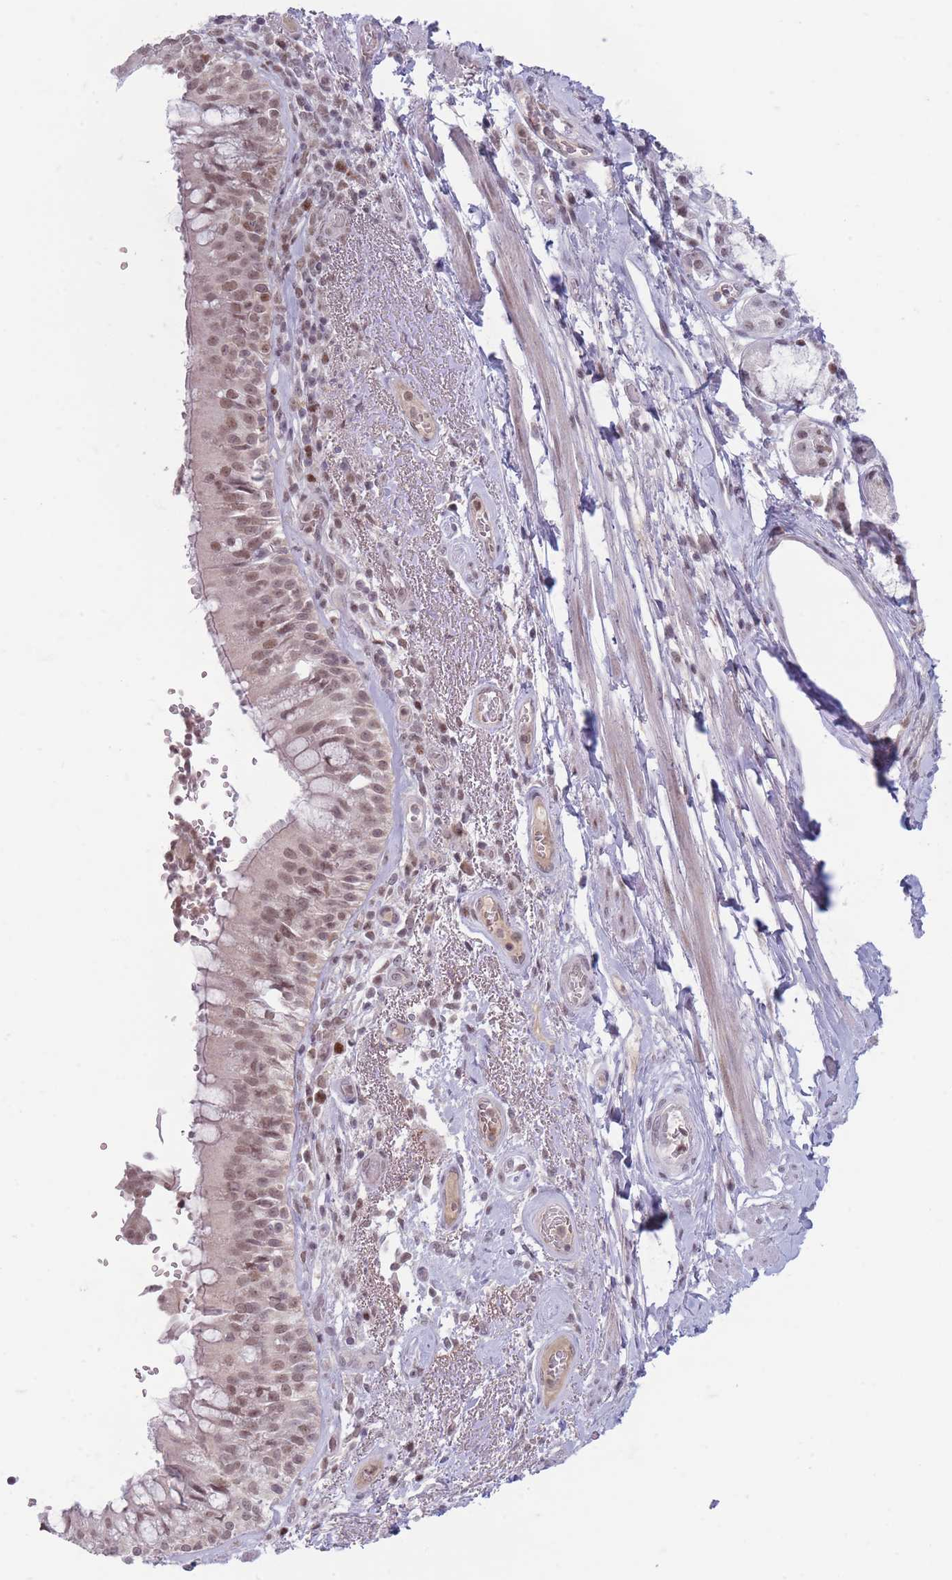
{"staining": {"intensity": "moderate", "quantity": "25%-75%", "location": "nuclear"}, "tissue": "bronchus", "cell_type": "Respiratory epithelial cells", "image_type": "normal", "snomed": [{"axis": "morphology", "description": "Normal tissue, NOS"}, {"axis": "topography", "description": "Cartilage tissue"}, {"axis": "topography", "description": "Bronchus"}], "caption": "IHC of unremarkable bronchus demonstrates medium levels of moderate nuclear staining in about 25%-75% of respiratory epithelial cells. The protein of interest is shown in brown color, while the nuclei are stained blue.", "gene": "ARID3B", "patient": {"sex": "male", "age": 63}}